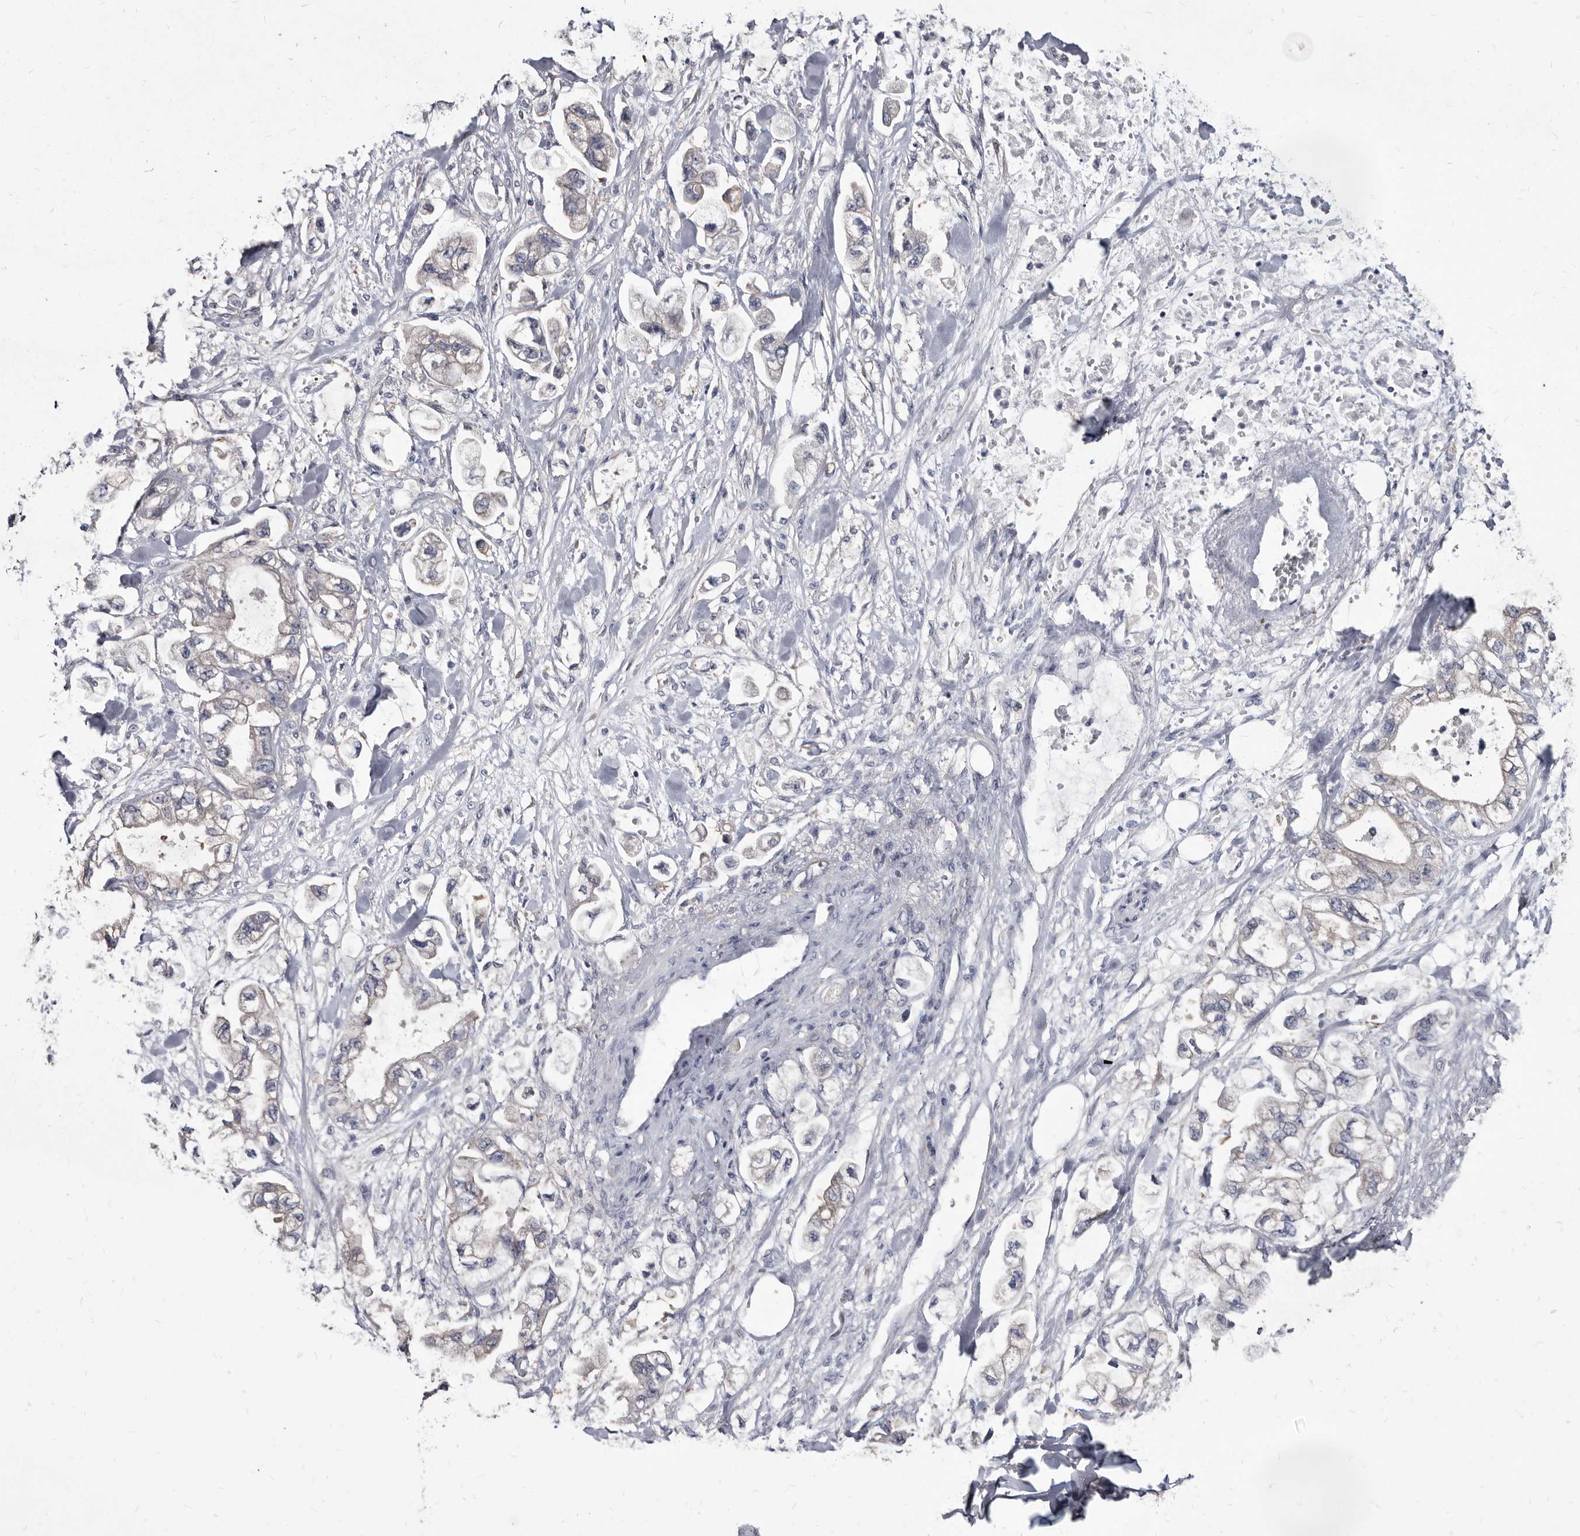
{"staining": {"intensity": "negative", "quantity": "none", "location": "none"}, "tissue": "stomach cancer", "cell_type": "Tumor cells", "image_type": "cancer", "snomed": [{"axis": "morphology", "description": "Normal tissue, NOS"}, {"axis": "morphology", "description": "Adenocarcinoma, NOS"}, {"axis": "topography", "description": "Stomach"}], "caption": "Immunohistochemical staining of human stomach cancer exhibits no significant staining in tumor cells.", "gene": "ABCF2", "patient": {"sex": "male", "age": 62}}